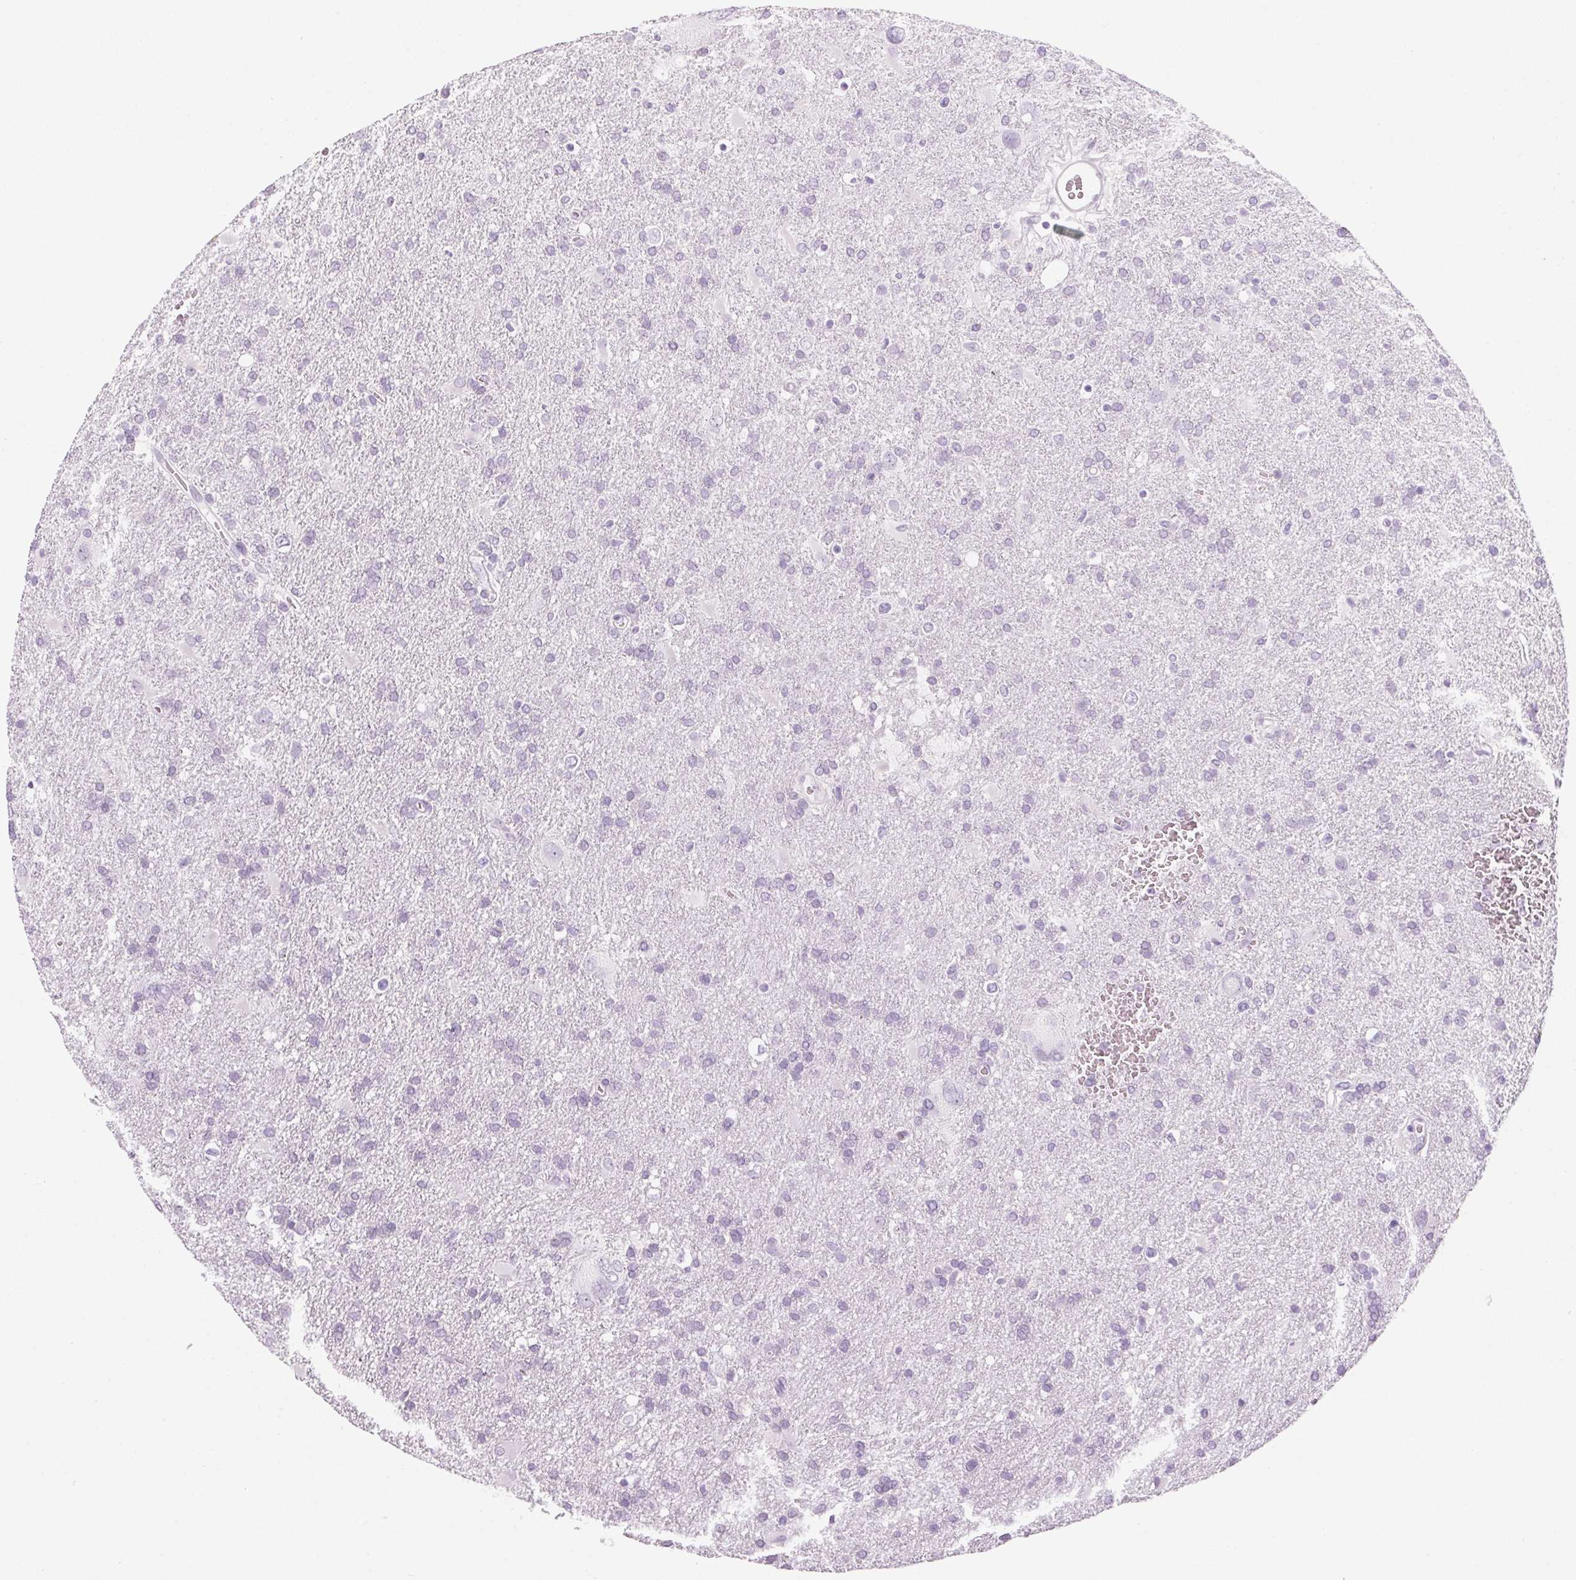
{"staining": {"intensity": "negative", "quantity": "none", "location": "none"}, "tissue": "glioma", "cell_type": "Tumor cells", "image_type": "cancer", "snomed": [{"axis": "morphology", "description": "Glioma, malignant, Low grade"}, {"axis": "topography", "description": "Brain"}], "caption": "Micrograph shows no protein staining in tumor cells of malignant glioma (low-grade) tissue.", "gene": "RPTN", "patient": {"sex": "male", "age": 66}}